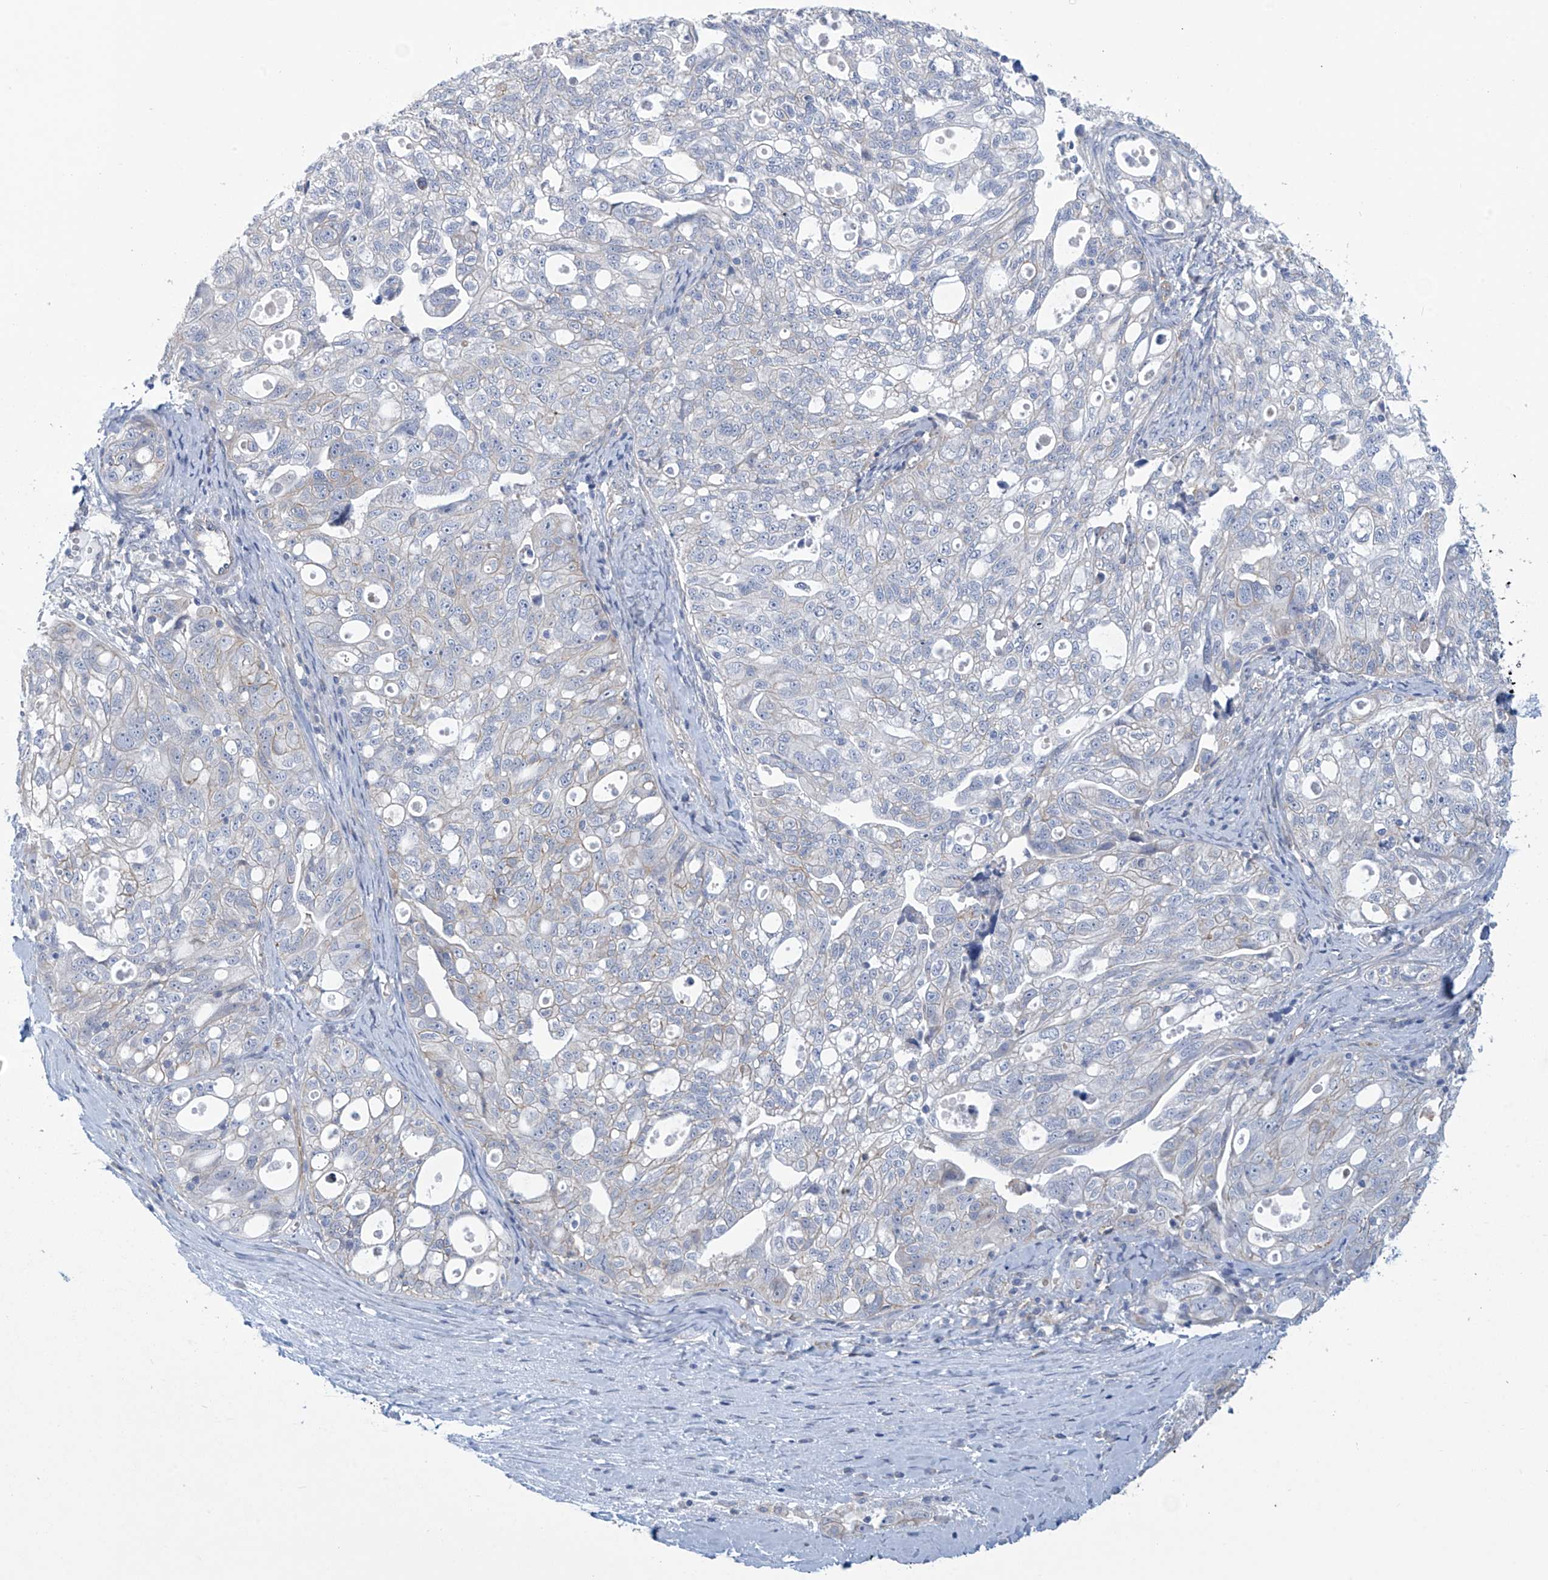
{"staining": {"intensity": "negative", "quantity": "none", "location": "none"}, "tissue": "ovarian cancer", "cell_type": "Tumor cells", "image_type": "cancer", "snomed": [{"axis": "morphology", "description": "Carcinoma, NOS"}, {"axis": "morphology", "description": "Cystadenocarcinoma, serous, NOS"}, {"axis": "topography", "description": "Ovary"}], "caption": "The photomicrograph exhibits no staining of tumor cells in ovarian cancer (carcinoma).", "gene": "ABHD13", "patient": {"sex": "female", "age": 69}}